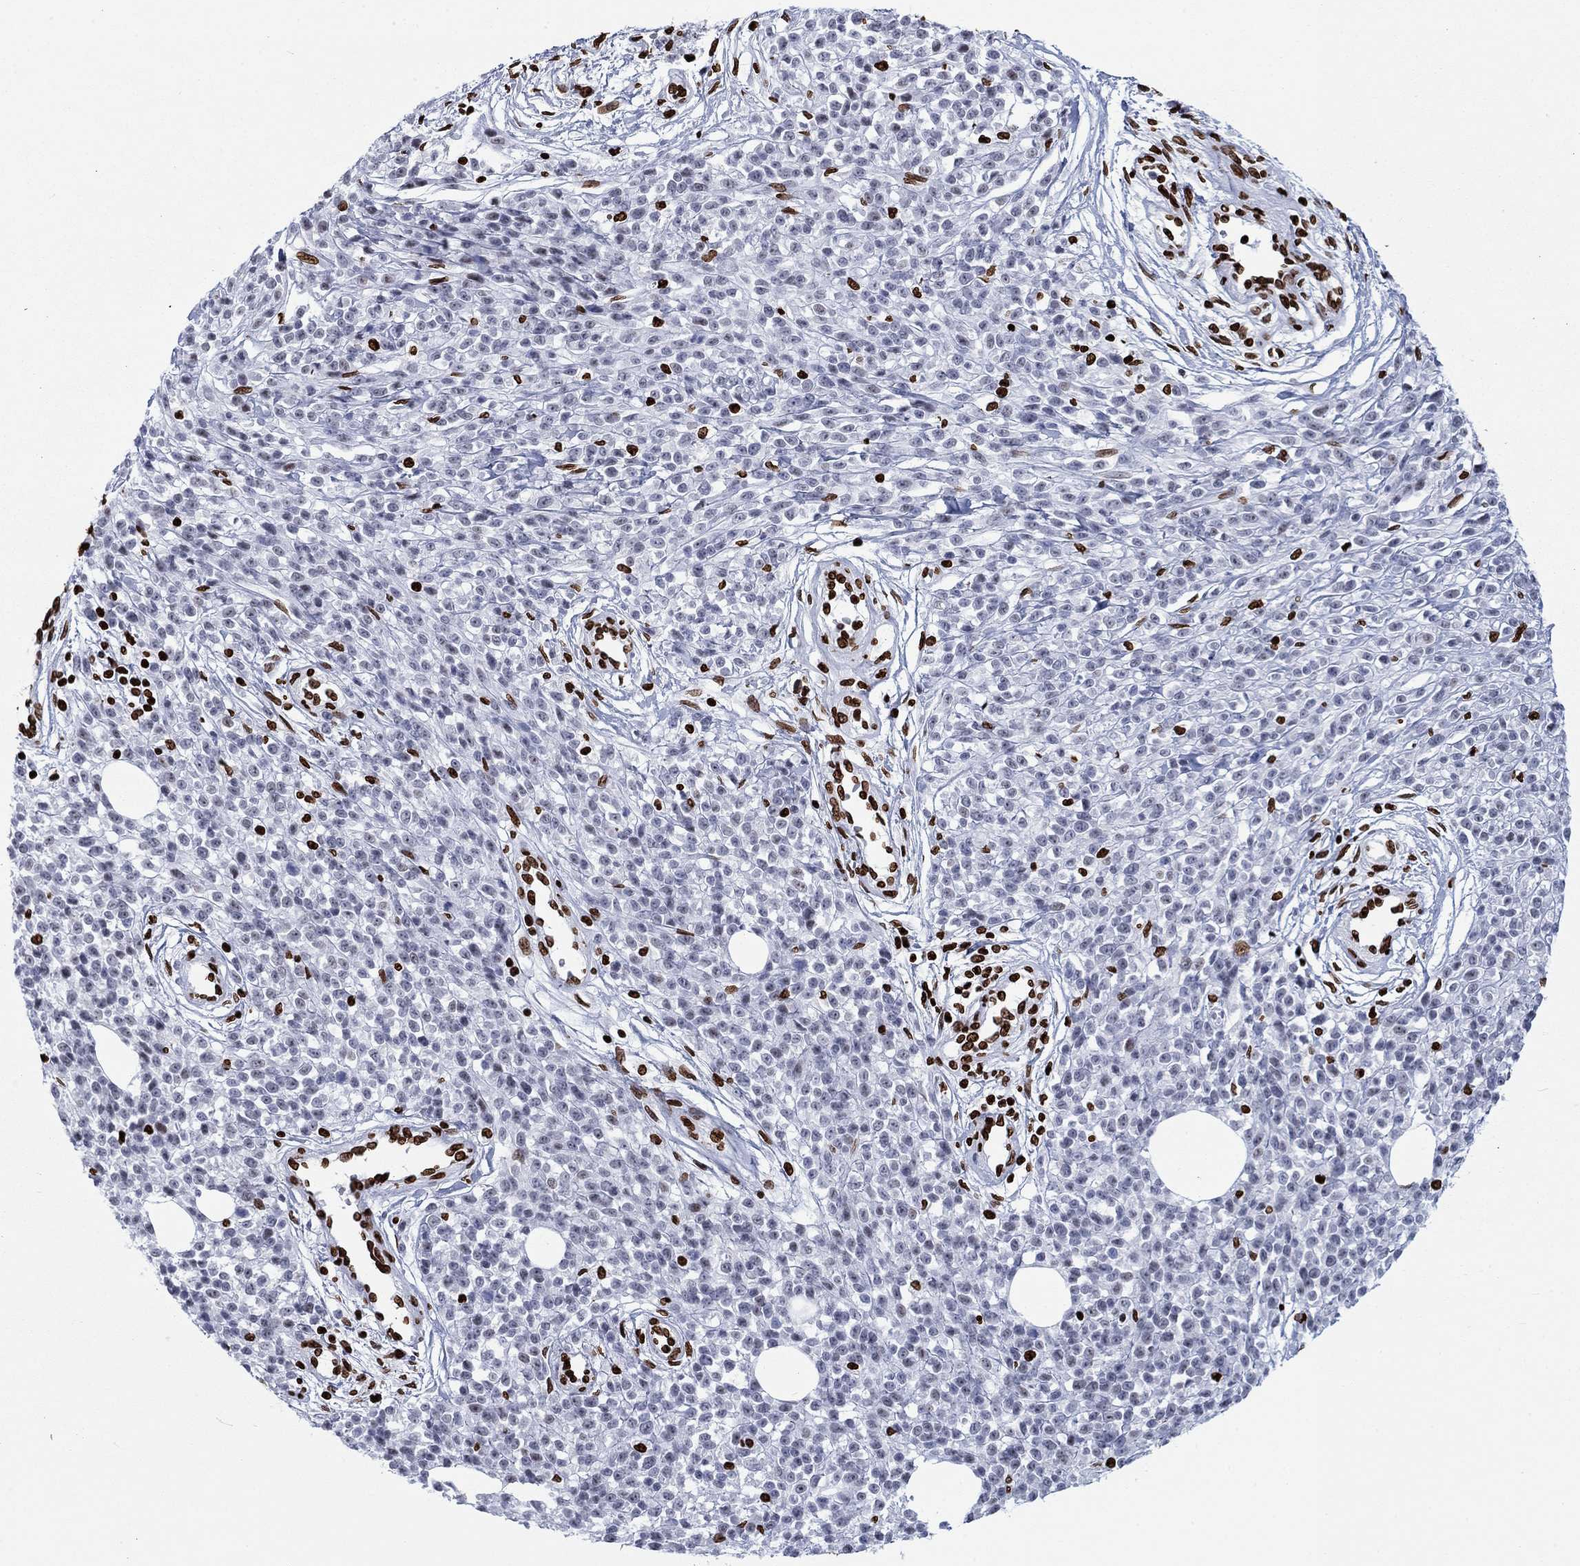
{"staining": {"intensity": "negative", "quantity": "none", "location": "none"}, "tissue": "melanoma", "cell_type": "Tumor cells", "image_type": "cancer", "snomed": [{"axis": "morphology", "description": "Malignant melanoma, NOS"}, {"axis": "topography", "description": "Skin"}, {"axis": "topography", "description": "Skin of trunk"}], "caption": "There is no significant positivity in tumor cells of melanoma.", "gene": "H1-5", "patient": {"sex": "male", "age": 74}}